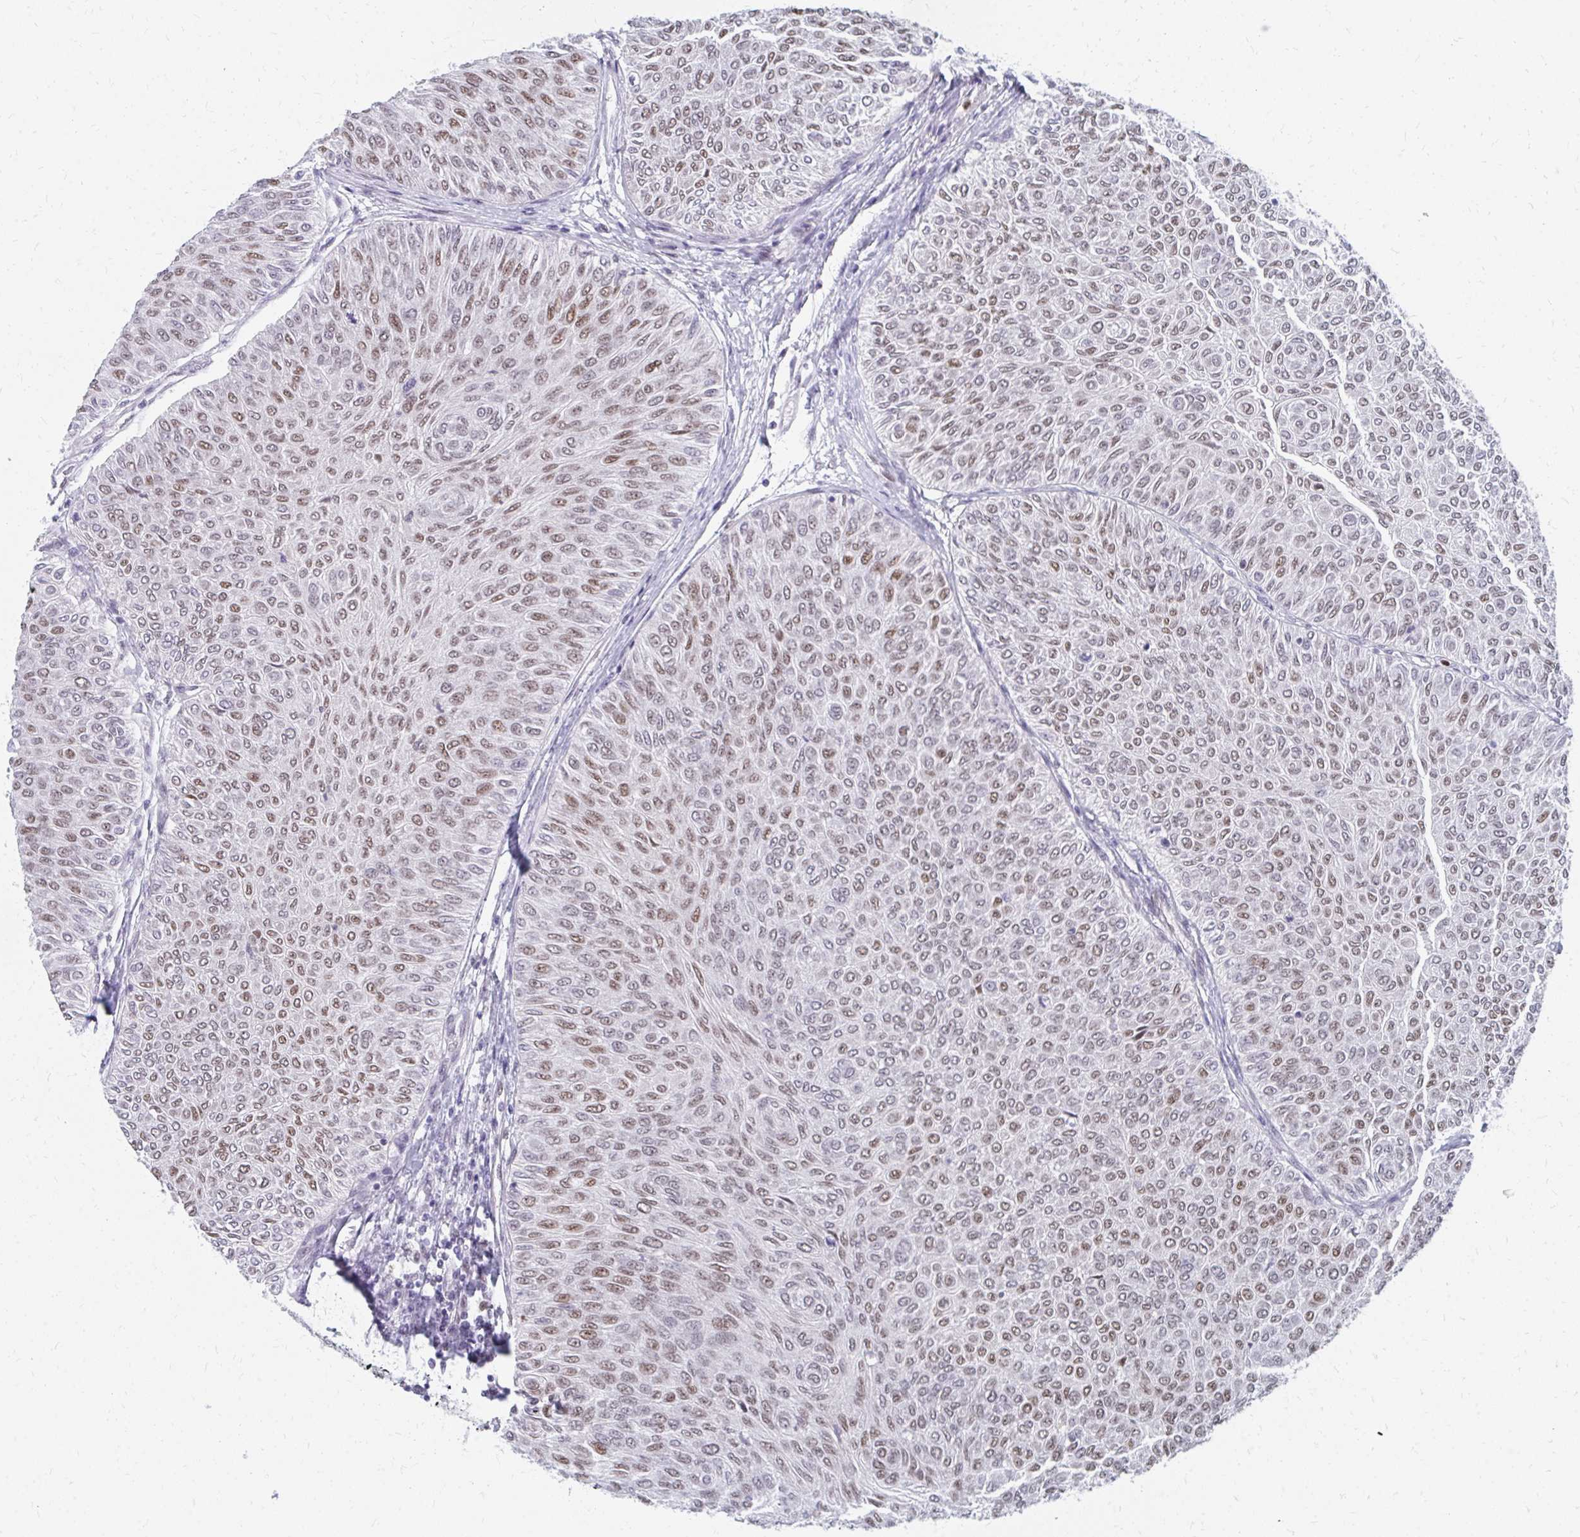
{"staining": {"intensity": "moderate", "quantity": ">75%", "location": "nuclear"}, "tissue": "urothelial cancer", "cell_type": "Tumor cells", "image_type": "cancer", "snomed": [{"axis": "morphology", "description": "Urothelial carcinoma, Low grade"}, {"axis": "topography", "description": "Urinary bladder"}], "caption": "An image of urothelial cancer stained for a protein shows moderate nuclear brown staining in tumor cells.", "gene": "PLK3", "patient": {"sex": "male", "age": 78}}